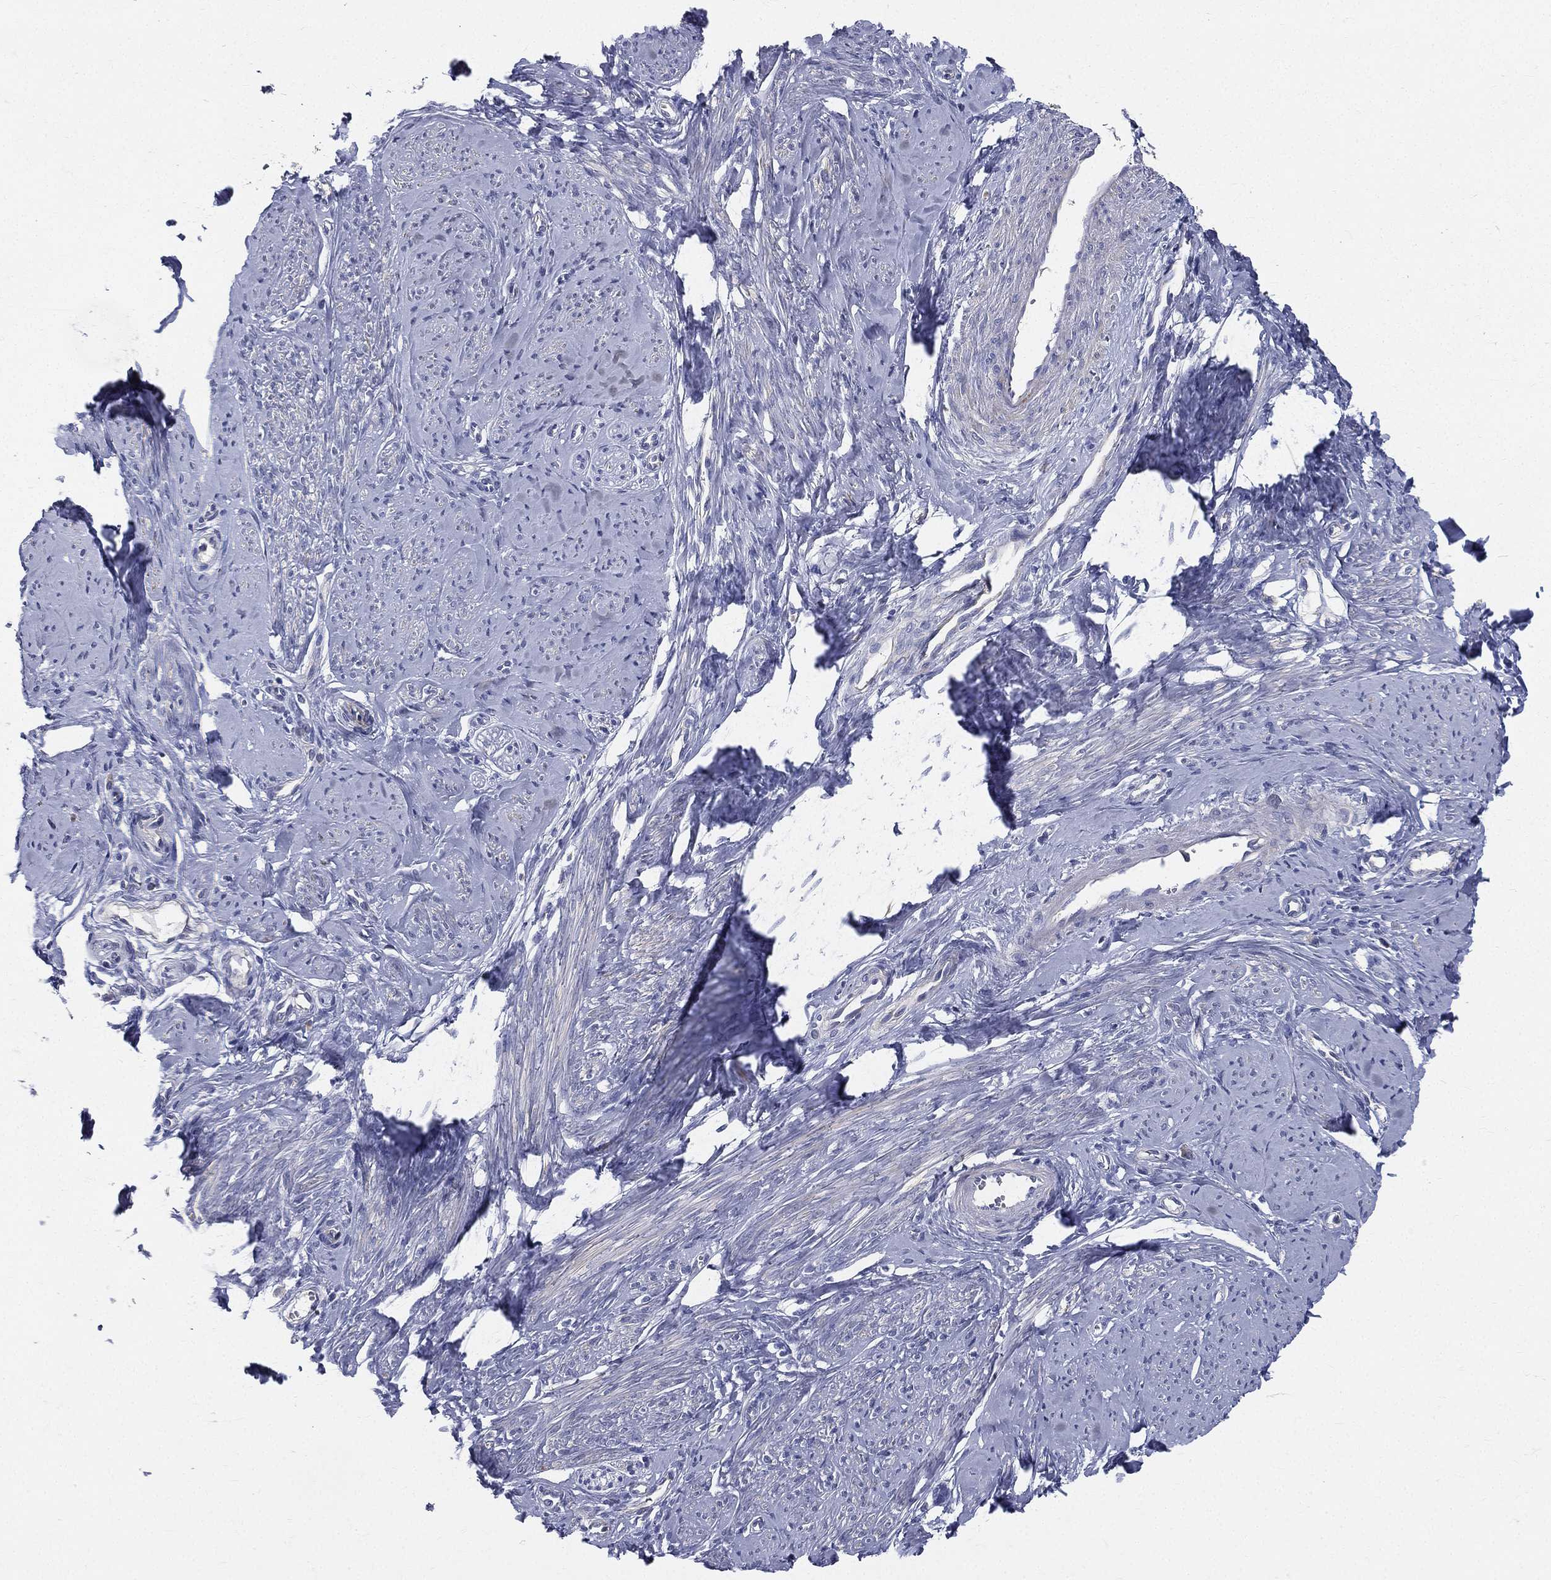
{"staining": {"intensity": "moderate", "quantity": "<25%", "location": "cytoplasmic/membranous"}, "tissue": "smooth muscle", "cell_type": "Smooth muscle cells", "image_type": "normal", "snomed": [{"axis": "morphology", "description": "Normal tissue, NOS"}, {"axis": "topography", "description": "Smooth muscle"}], "caption": "This photomicrograph exhibits IHC staining of unremarkable human smooth muscle, with low moderate cytoplasmic/membranous expression in approximately <25% of smooth muscle cells.", "gene": "PWWP3A", "patient": {"sex": "female", "age": 48}}